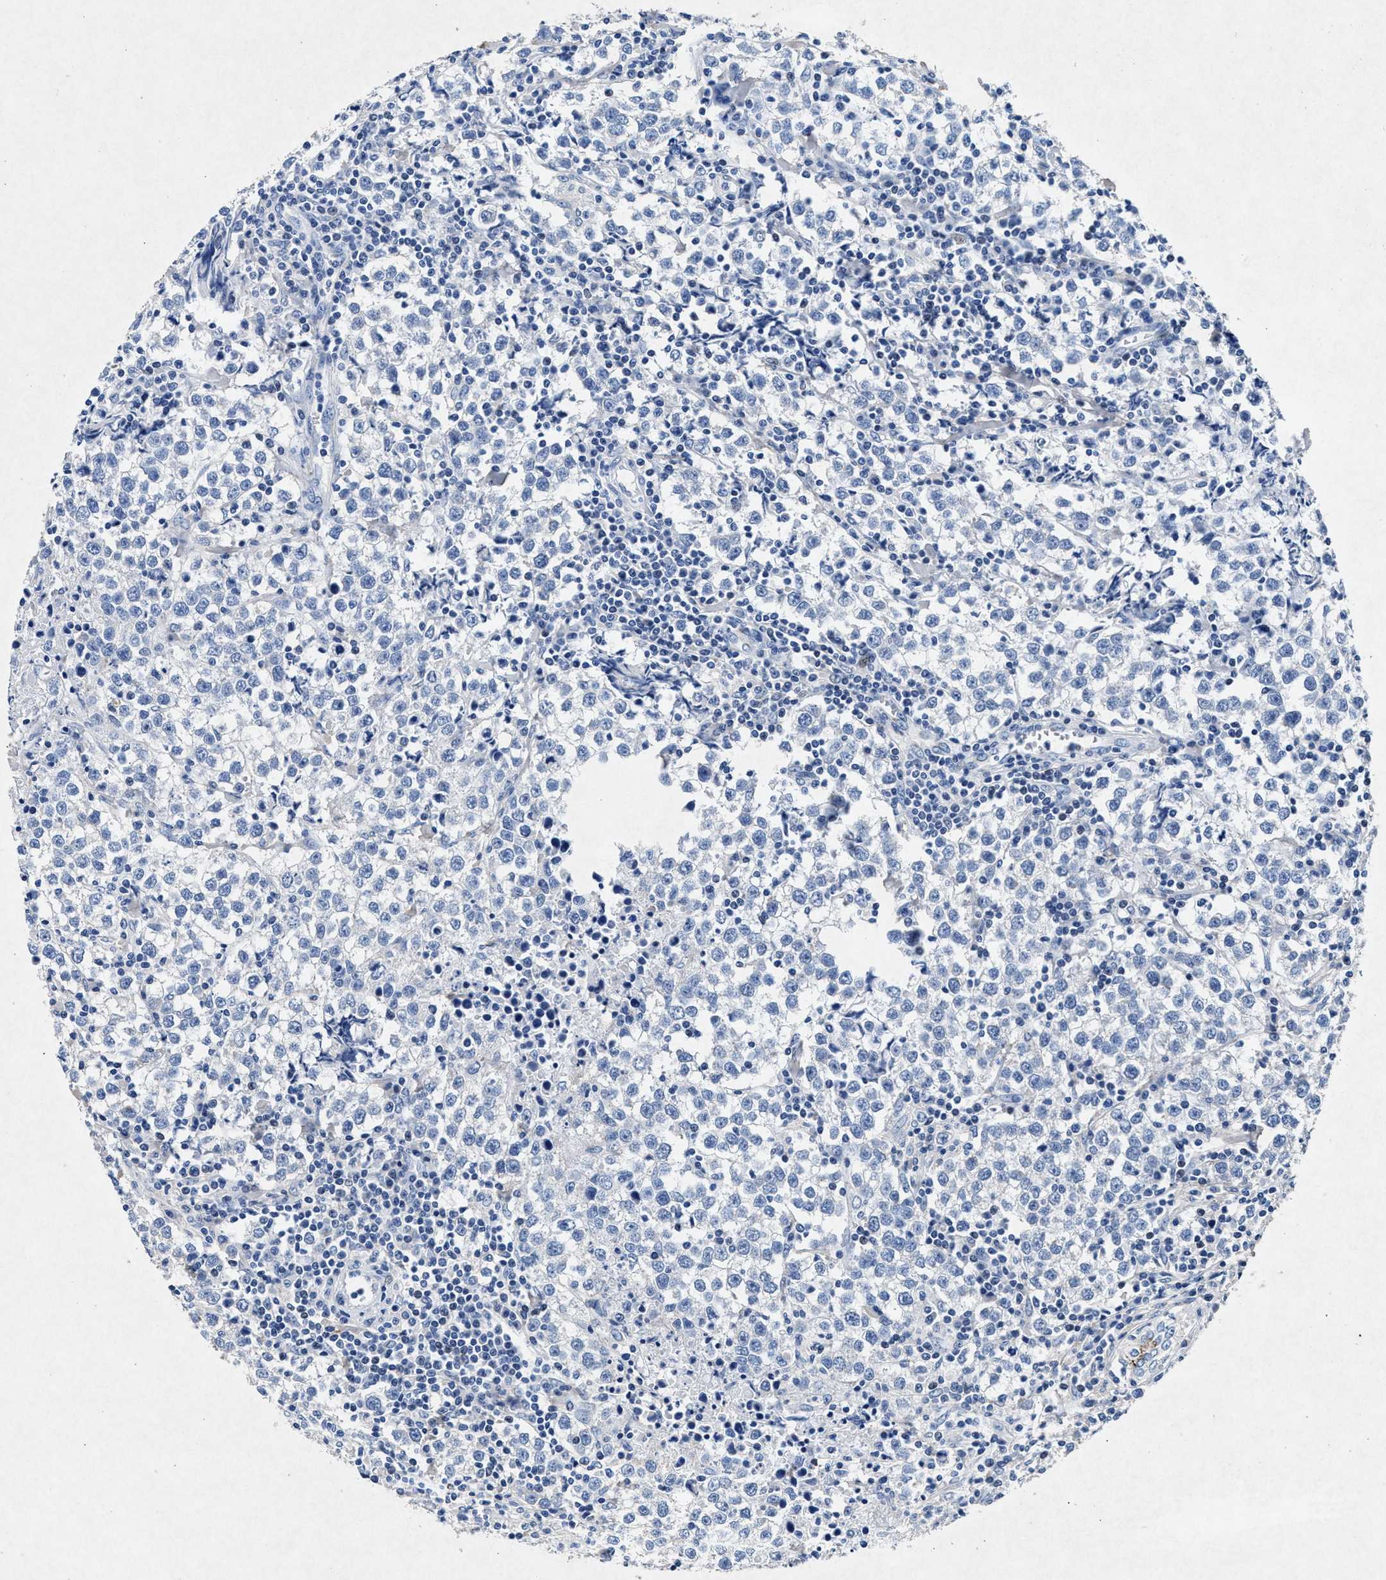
{"staining": {"intensity": "negative", "quantity": "none", "location": "none"}, "tissue": "testis cancer", "cell_type": "Tumor cells", "image_type": "cancer", "snomed": [{"axis": "morphology", "description": "Seminoma, NOS"}, {"axis": "morphology", "description": "Carcinoma, Embryonal, NOS"}, {"axis": "topography", "description": "Testis"}], "caption": "Human embryonal carcinoma (testis) stained for a protein using immunohistochemistry demonstrates no positivity in tumor cells.", "gene": "MAP6", "patient": {"sex": "male", "age": 36}}